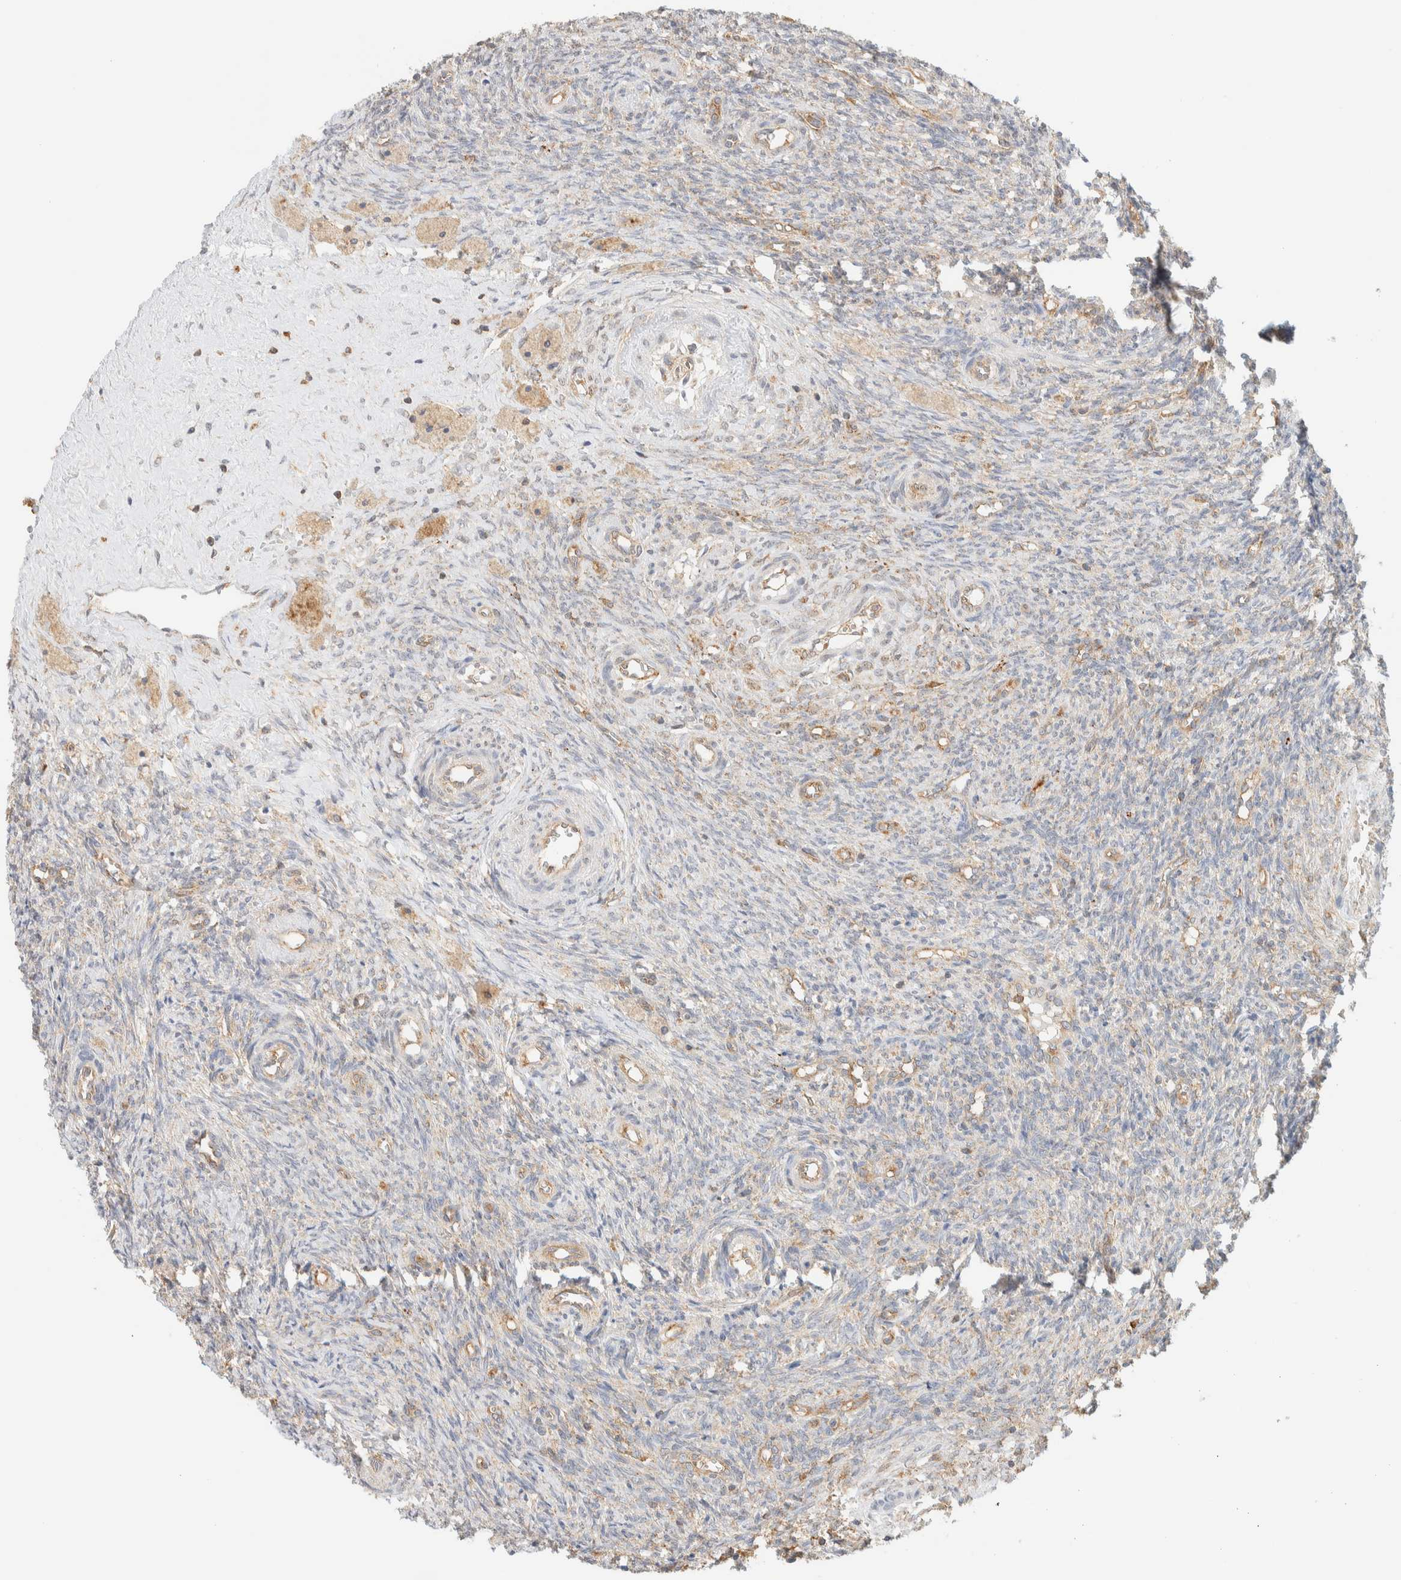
{"staining": {"intensity": "moderate", "quantity": ">75%", "location": "cytoplasmic/membranous"}, "tissue": "ovary", "cell_type": "Follicle cells", "image_type": "normal", "snomed": [{"axis": "morphology", "description": "Normal tissue, NOS"}, {"axis": "topography", "description": "Ovary"}], "caption": "Immunohistochemistry (IHC) (DAB (3,3'-diaminobenzidine)) staining of unremarkable ovary shows moderate cytoplasmic/membranous protein staining in about >75% of follicle cells. Ihc stains the protein of interest in brown and the nuclei are stained blue.", "gene": "TBC1D8B", "patient": {"sex": "female", "age": 41}}